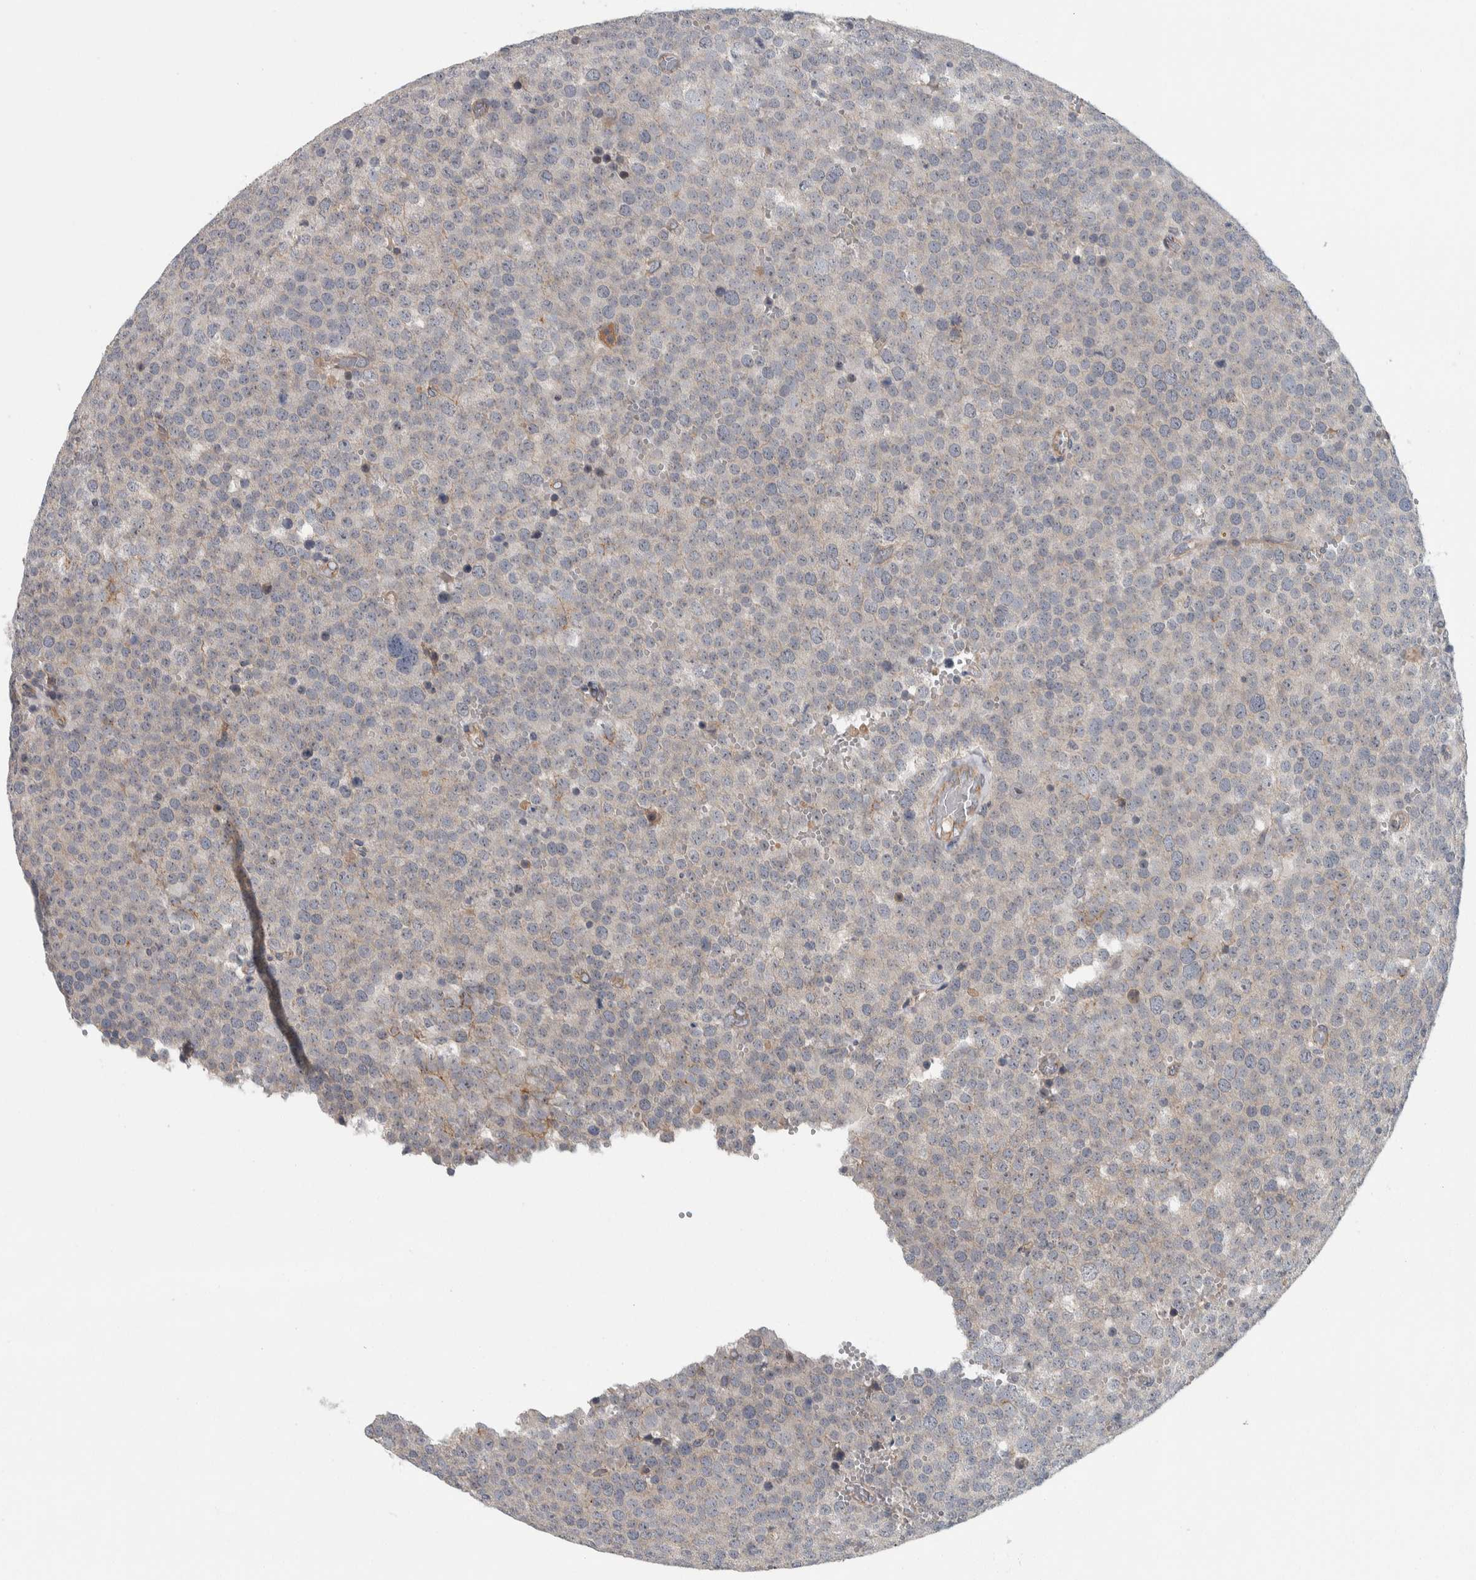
{"staining": {"intensity": "negative", "quantity": "none", "location": "none"}, "tissue": "testis cancer", "cell_type": "Tumor cells", "image_type": "cancer", "snomed": [{"axis": "morphology", "description": "Normal tissue, NOS"}, {"axis": "morphology", "description": "Seminoma, NOS"}, {"axis": "topography", "description": "Testis"}], "caption": "High power microscopy histopathology image of an IHC photomicrograph of seminoma (testis), revealing no significant staining in tumor cells.", "gene": "KCNJ3", "patient": {"sex": "male", "age": 71}}